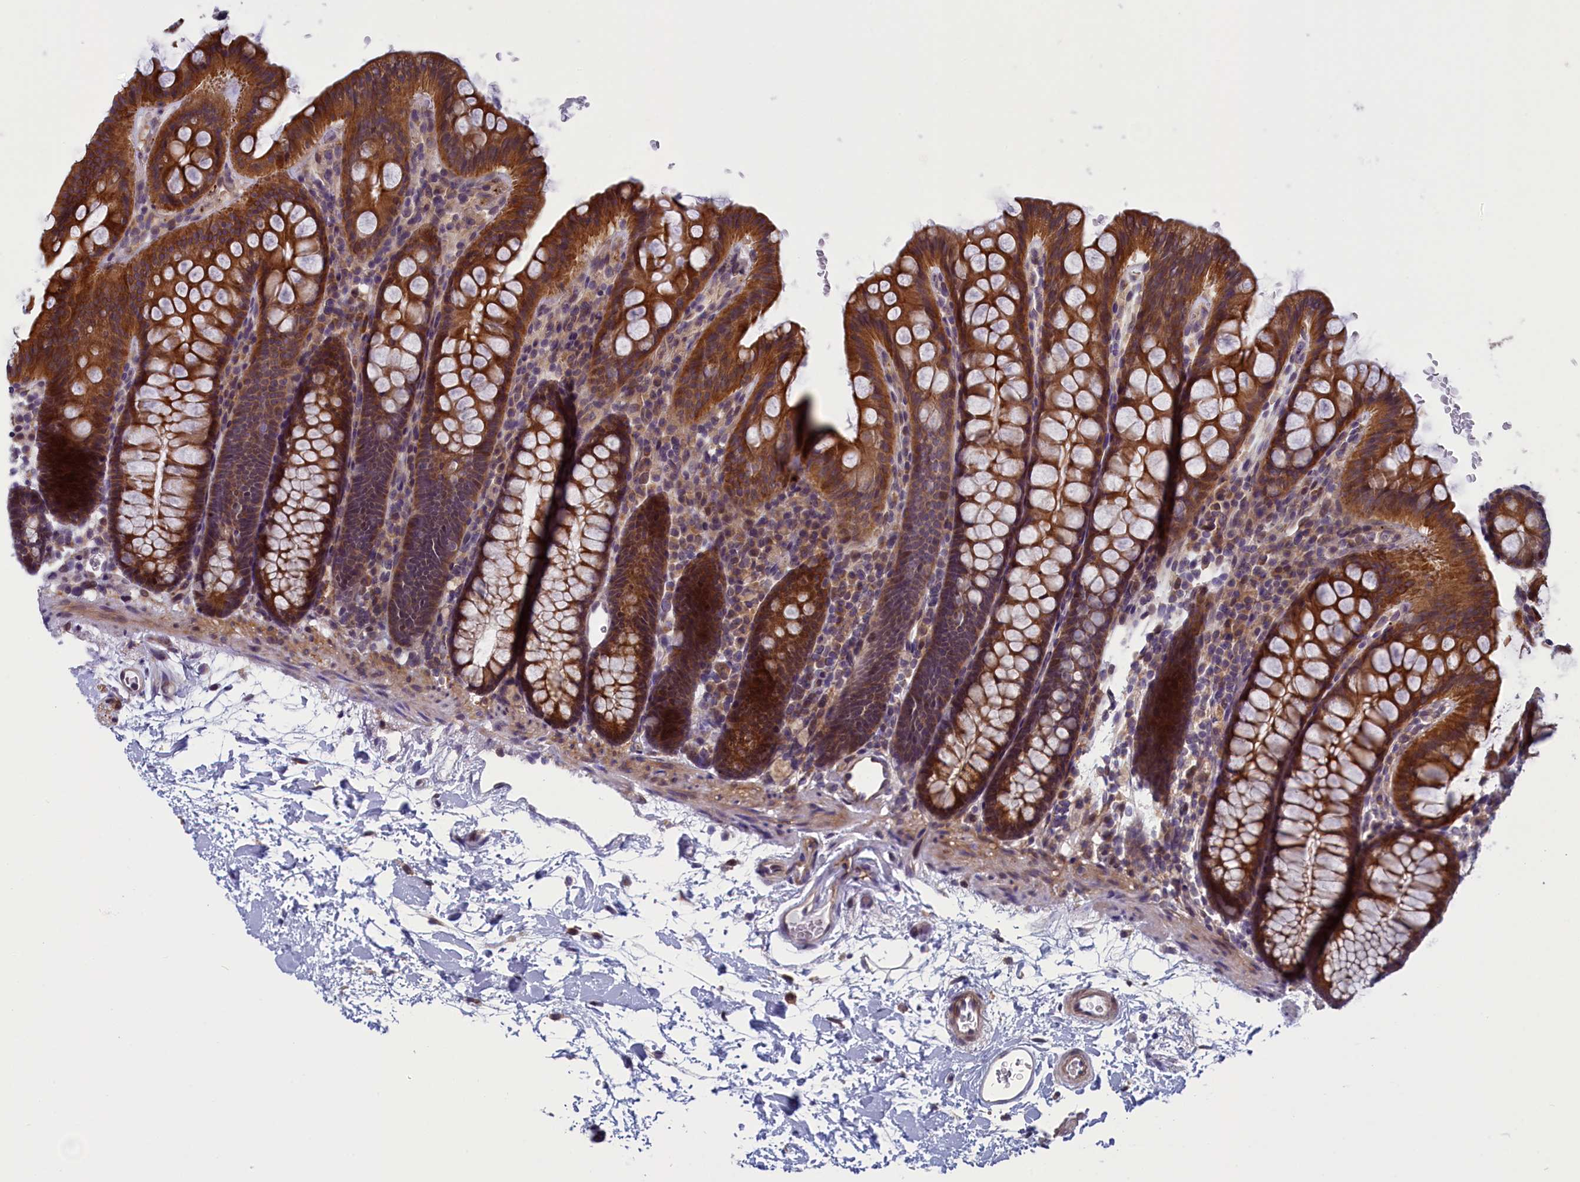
{"staining": {"intensity": "moderate", "quantity": ">75%", "location": "cytoplasmic/membranous"}, "tissue": "colon", "cell_type": "Endothelial cells", "image_type": "normal", "snomed": [{"axis": "morphology", "description": "Normal tissue, NOS"}, {"axis": "topography", "description": "Colon"}], "caption": "A micrograph of colon stained for a protein exhibits moderate cytoplasmic/membranous brown staining in endothelial cells.", "gene": "ANKRD39", "patient": {"sex": "male", "age": 75}}